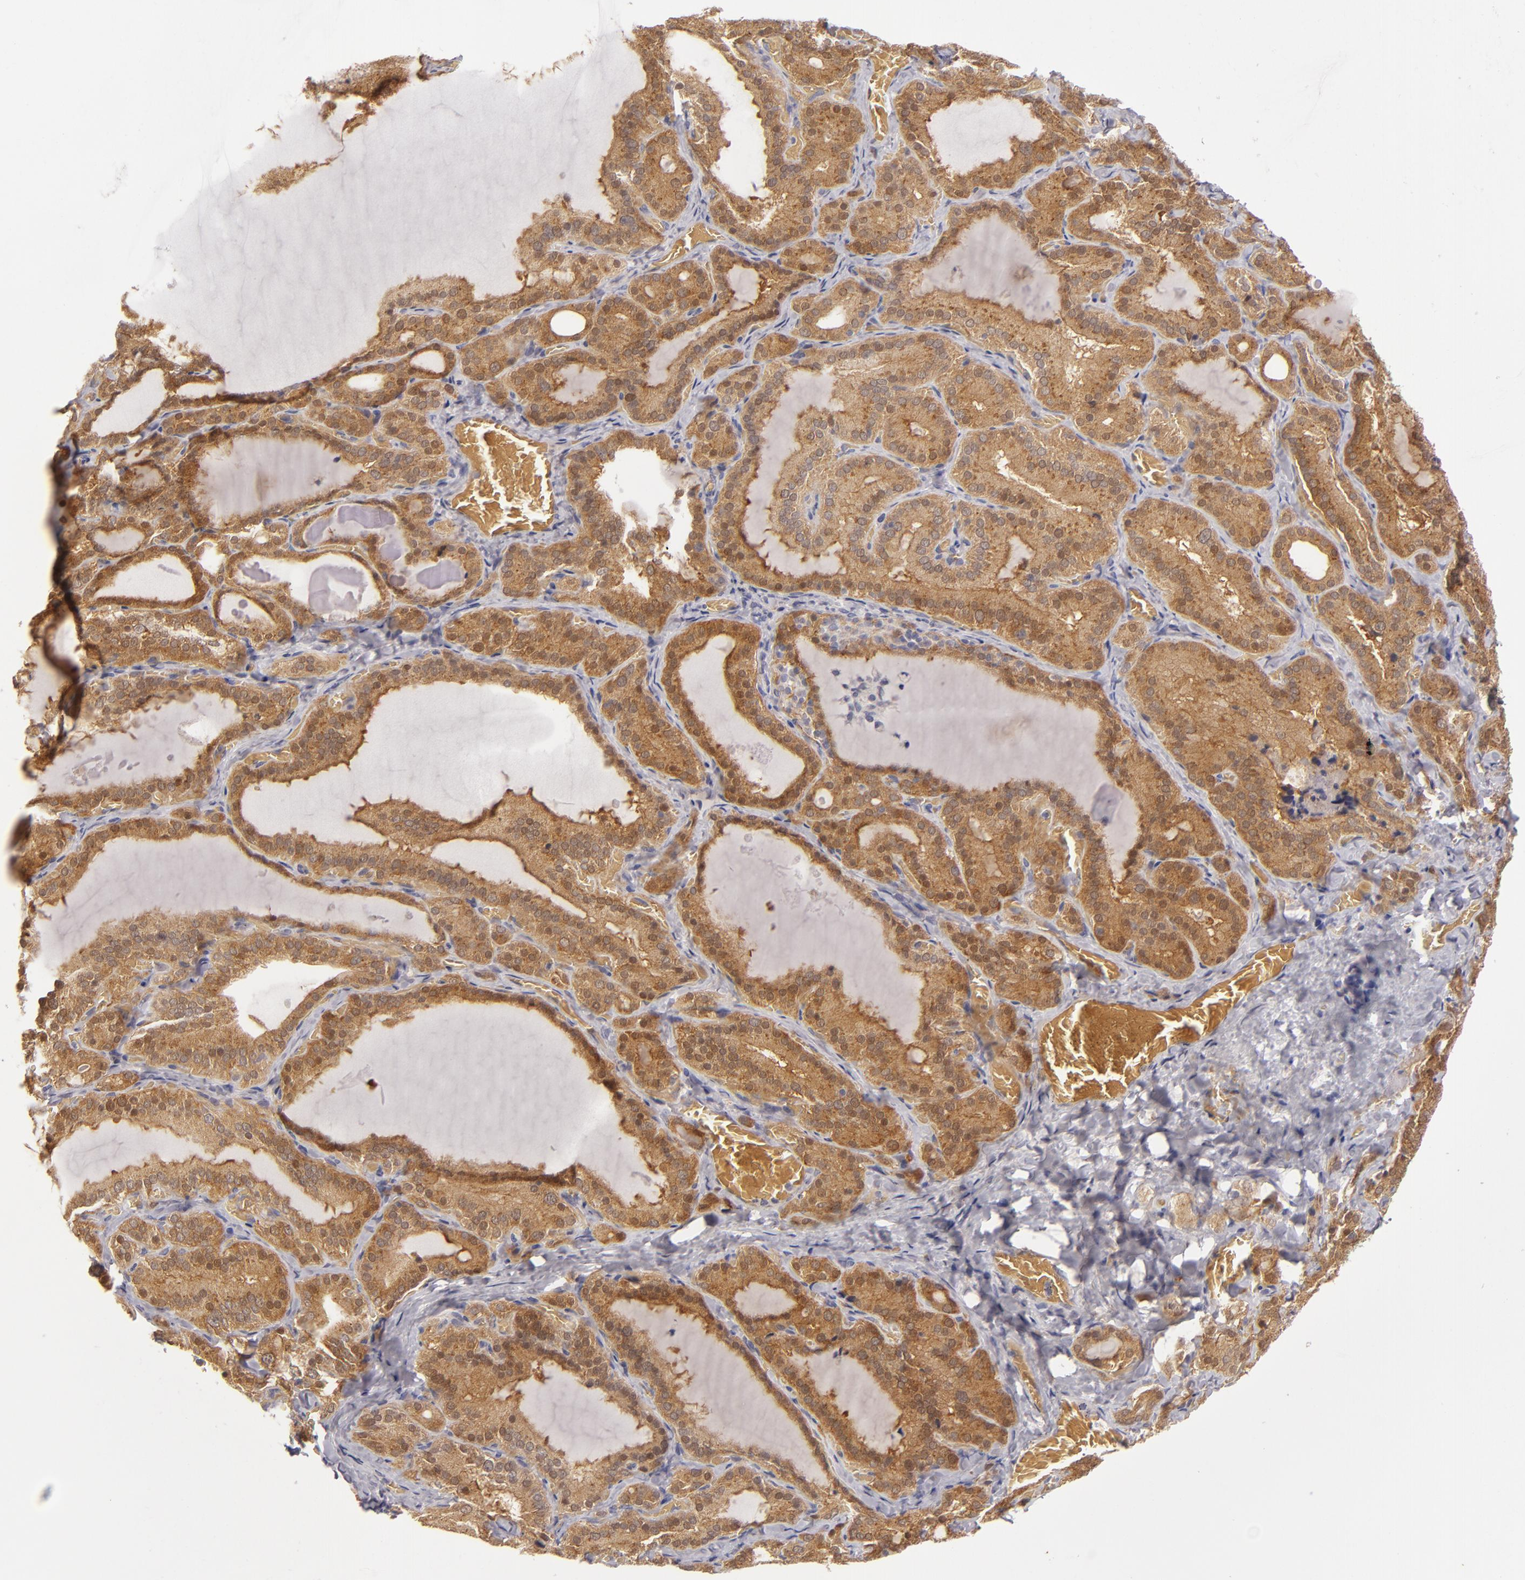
{"staining": {"intensity": "moderate", "quantity": ">75%", "location": "cytoplasmic/membranous,nuclear"}, "tissue": "thyroid gland", "cell_type": "Glandular cells", "image_type": "normal", "snomed": [{"axis": "morphology", "description": "Normal tissue, NOS"}, {"axis": "topography", "description": "Thyroid gland"}], "caption": "Immunohistochemistry of benign thyroid gland exhibits medium levels of moderate cytoplasmic/membranous,nuclear positivity in approximately >75% of glandular cells. The staining was performed using DAB (3,3'-diaminobenzidine), with brown indicating positive protein expression. Nuclei are stained blue with hematoxylin.", "gene": "SH2D4A", "patient": {"sex": "female", "age": 33}}